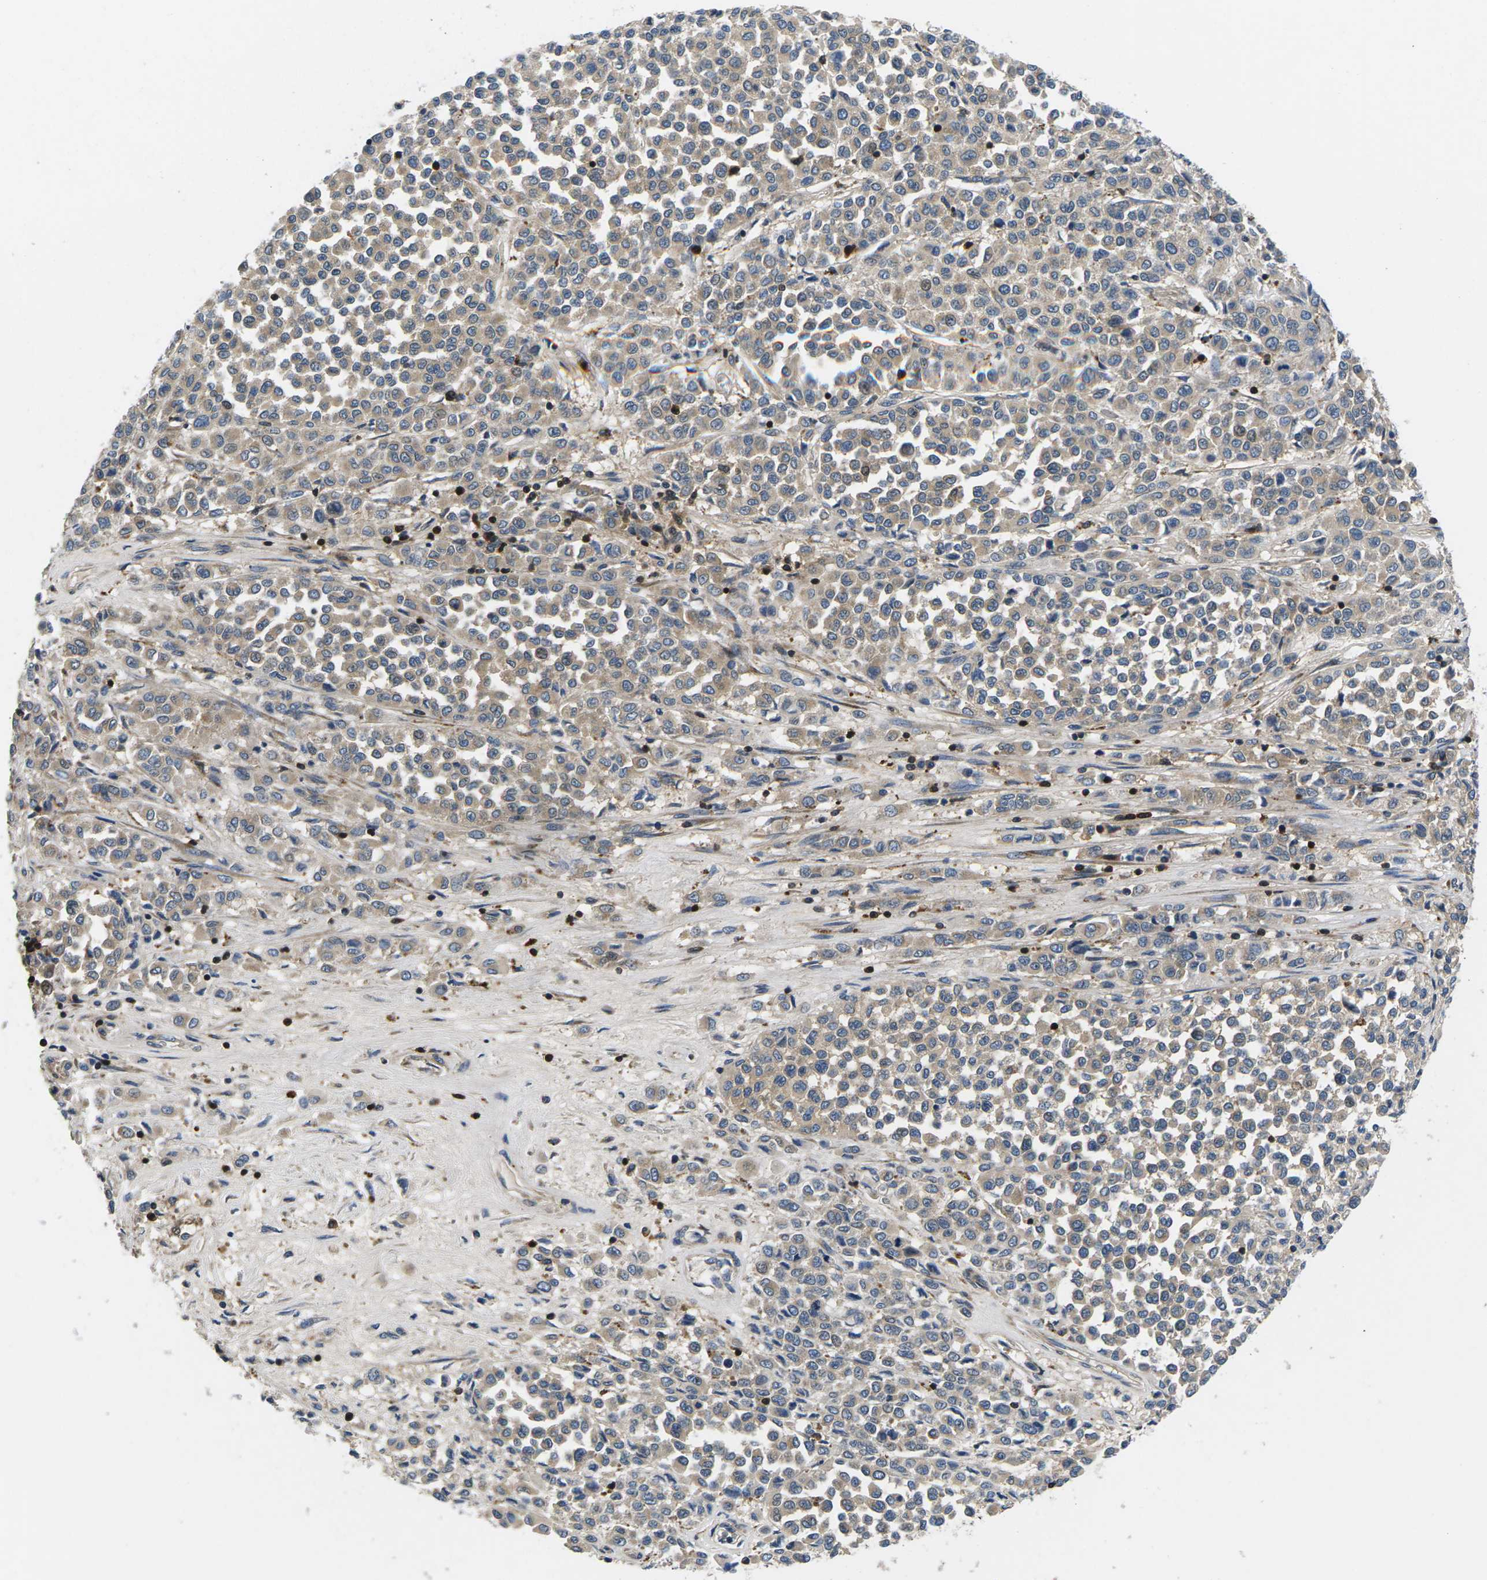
{"staining": {"intensity": "weak", "quantity": ">75%", "location": "cytoplasmic/membranous"}, "tissue": "melanoma", "cell_type": "Tumor cells", "image_type": "cancer", "snomed": [{"axis": "morphology", "description": "Malignant melanoma, Metastatic site"}, {"axis": "topography", "description": "Pancreas"}], "caption": "There is low levels of weak cytoplasmic/membranous expression in tumor cells of malignant melanoma (metastatic site), as demonstrated by immunohistochemical staining (brown color).", "gene": "PLCE1", "patient": {"sex": "female", "age": 30}}